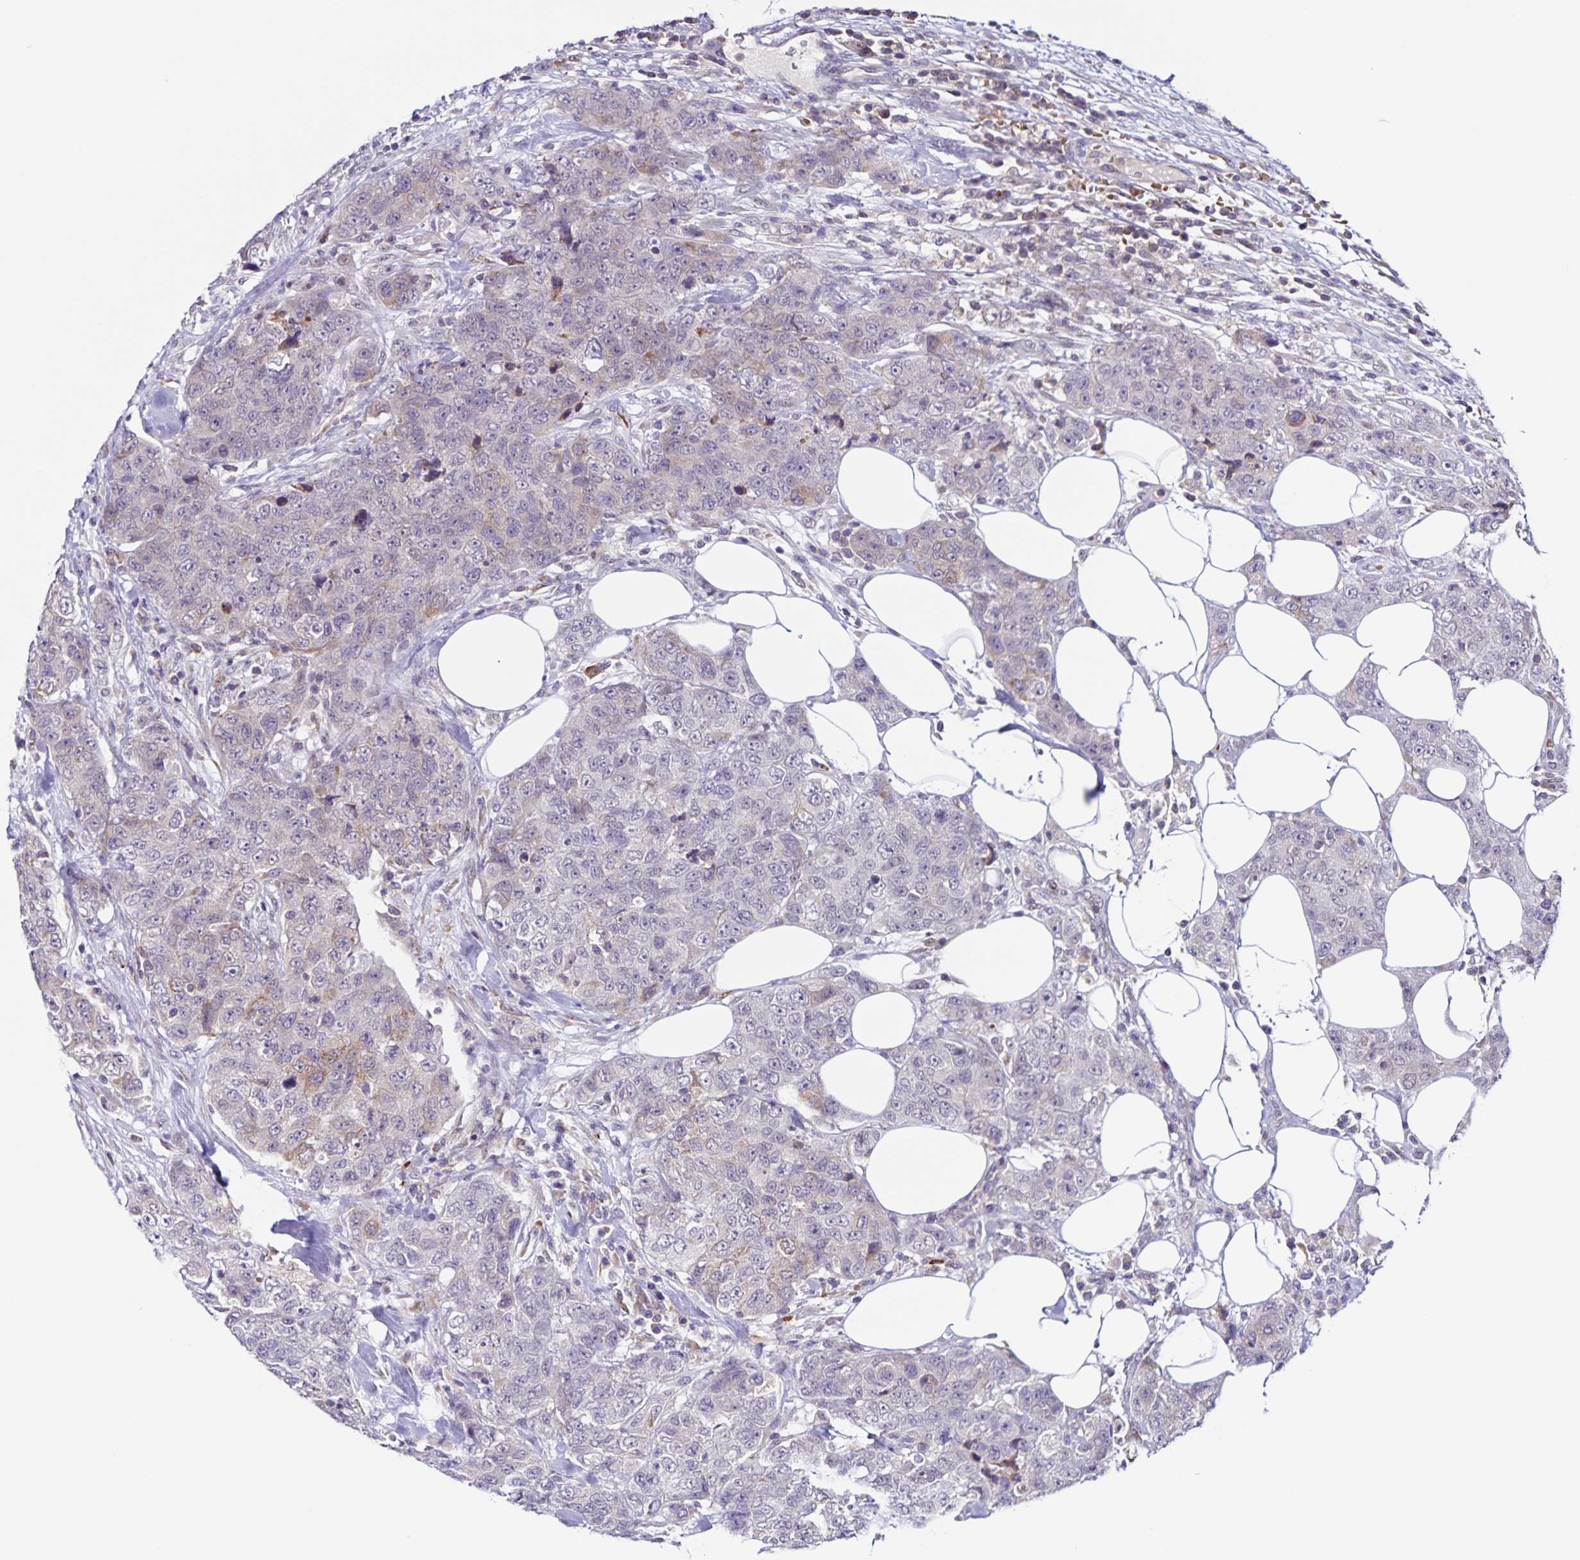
{"staining": {"intensity": "weak", "quantity": "<25%", "location": "cytoplasmic/membranous"}, "tissue": "urothelial cancer", "cell_type": "Tumor cells", "image_type": "cancer", "snomed": [{"axis": "morphology", "description": "Urothelial carcinoma, High grade"}, {"axis": "topography", "description": "Urinary bladder"}], "caption": "This is an immunohistochemistry (IHC) photomicrograph of human urothelial carcinoma (high-grade). There is no staining in tumor cells.", "gene": "STPG4", "patient": {"sex": "female", "age": 78}}